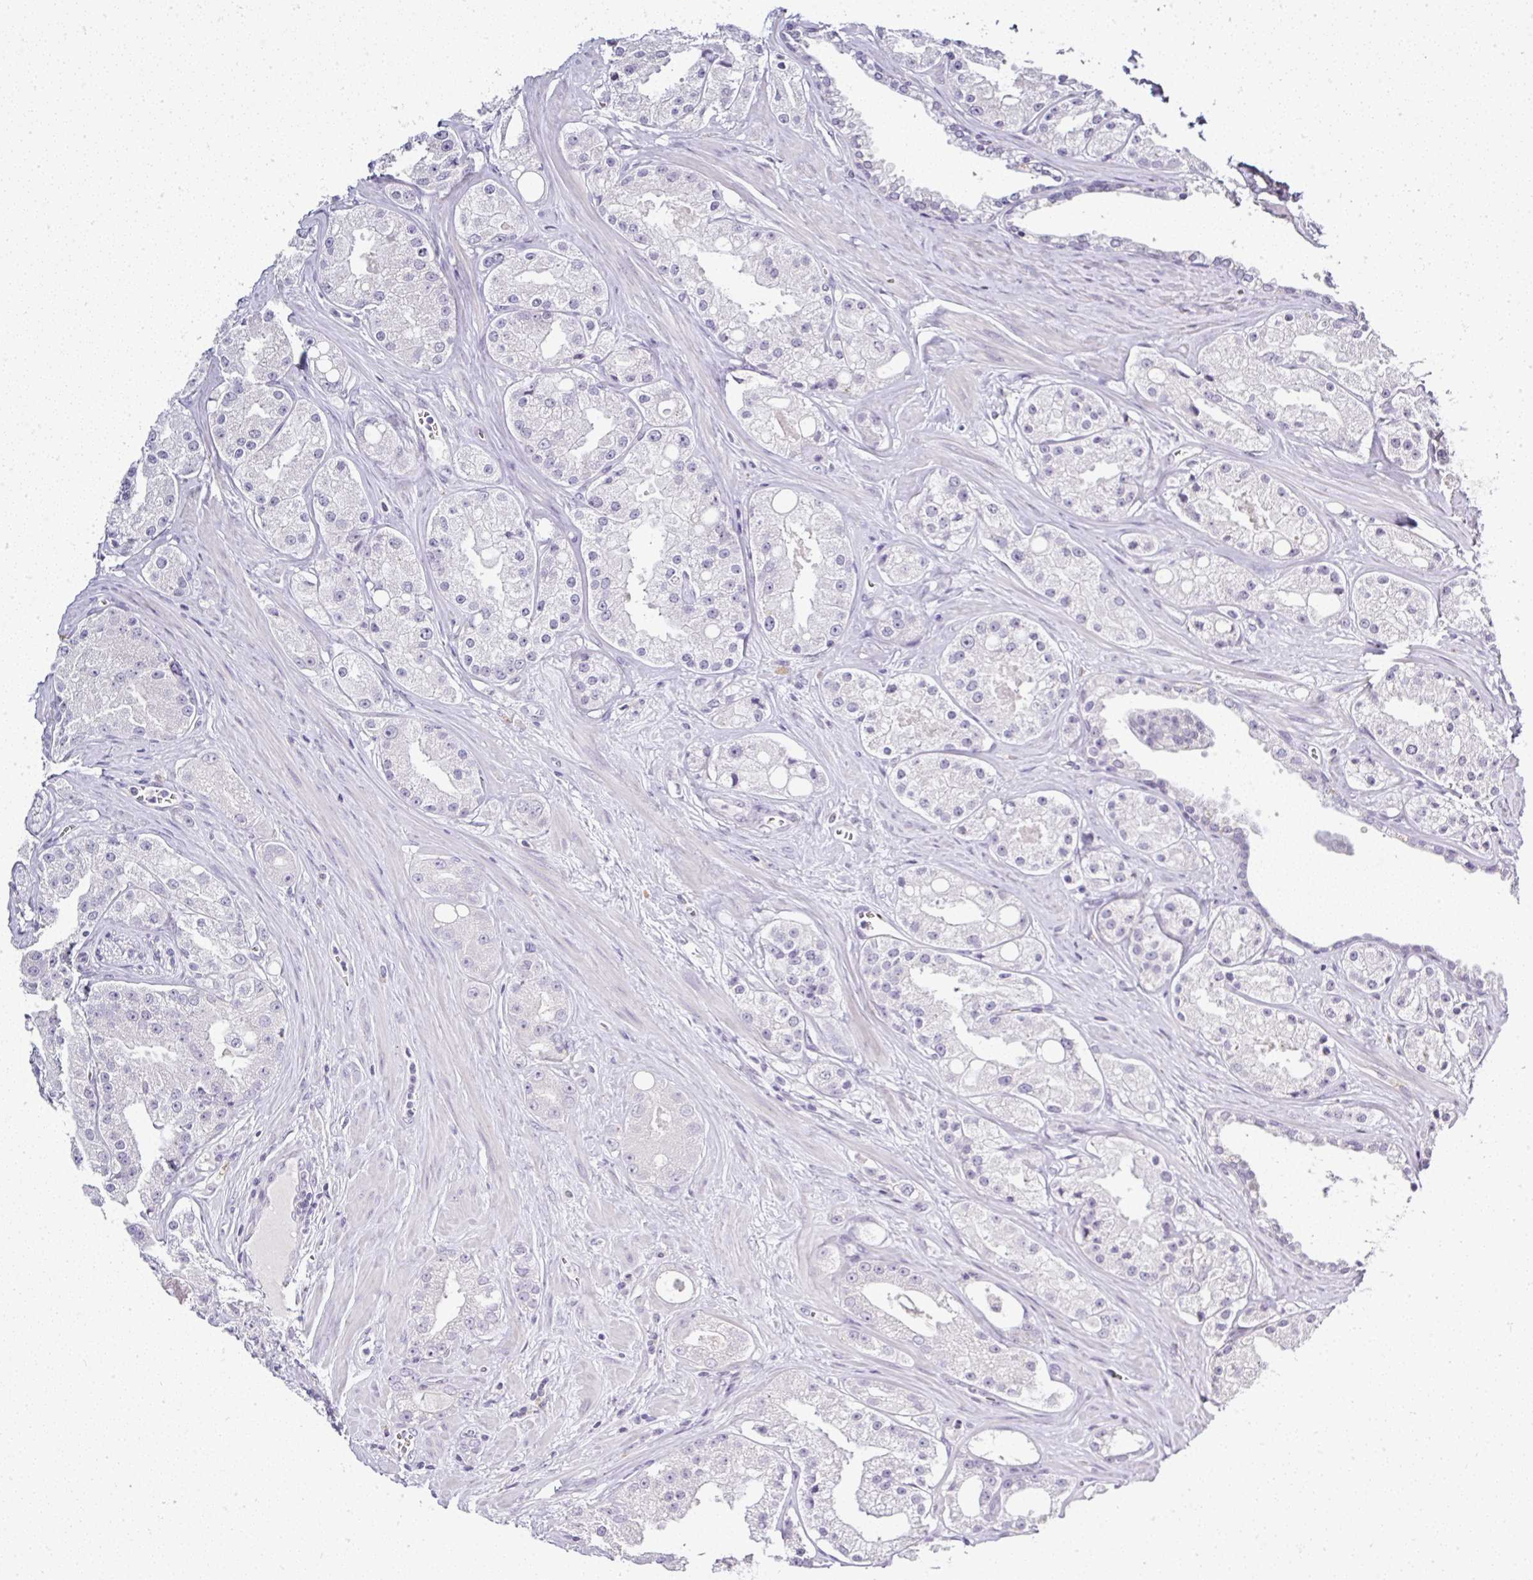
{"staining": {"intensity": "negative", "quantity": "none", "location": "none"}, "tissue": "prostate cancer", "cell_type": "Tumor cells", "image_type": "cancer", "snomed": [{"axis": "morphology", "description": "Adenocarcinoma, High grade"}, {"axis": "topography", "description": "Prostate"}], "caption": "Tumor cells show no significant protein positivity in adenocarcinoma (high-grade) (prostate).", "gene": "SERPINB3", "patient": {"sex": "male", "age": 66}}